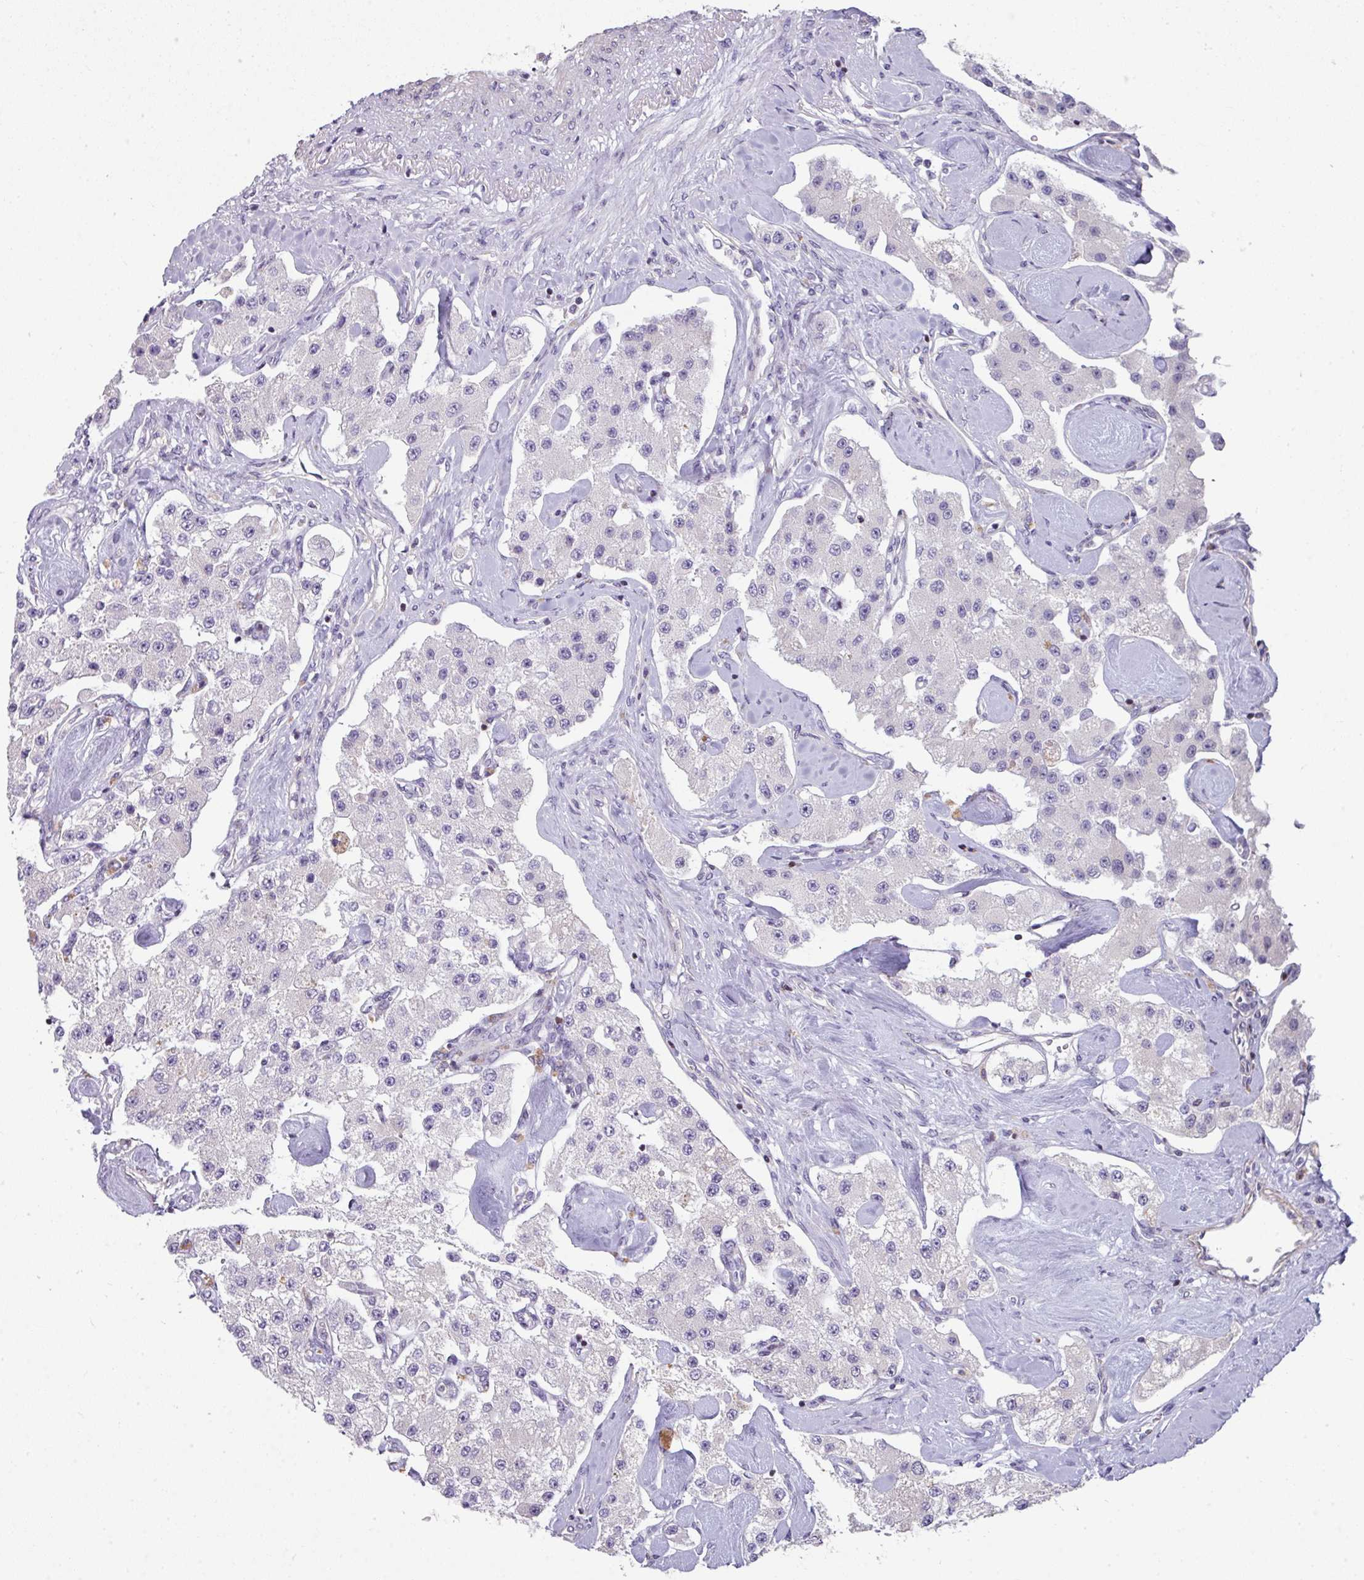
{"staining": {"intensity": "negative", "quantity": "none", "location": "none"}, "tissue": "carcinoid", "cell_type": "Tumor cells", "image_type": "cancer", "snomed": [{"axis": "morphology", "description": "Carcinoid, malignant, NOS"}, {"axis": "topography", "description": "Pancreas"}], "caption": "Immunohistochemistry photomicrograph of neoplastic tissue: carcinoid stained with DAB (3,3'-diaminobenzidine) displays no significant protein positivity in tumor cells.", "gene": "STAT5A", "patient": {"sex": "male", "age": 41}}